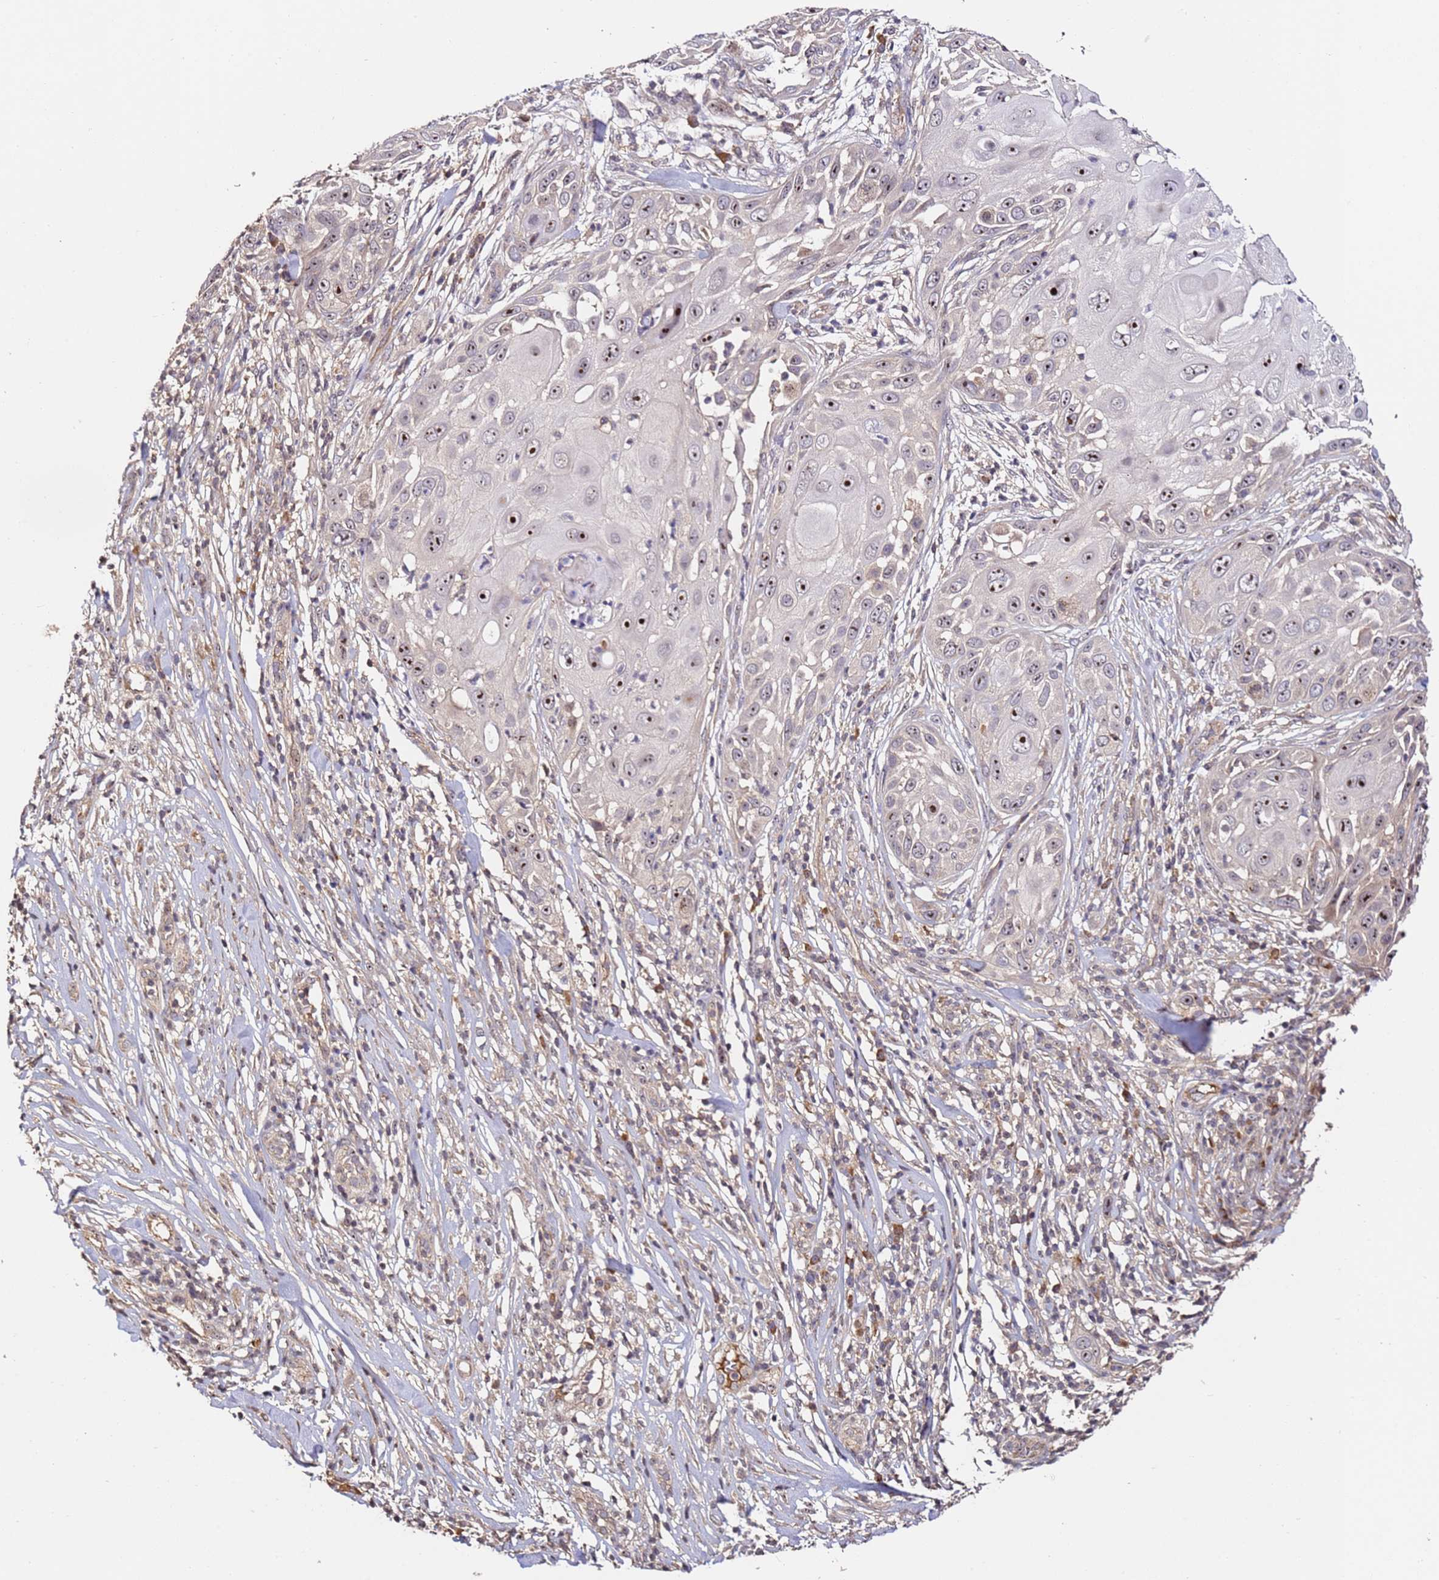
{"staining": {"intensity": "moderate", "quantity": "25%-75%", "location": "nuclear"}, "tissue": "skin cancer", "cell_type": "Tumor cells", "image_type": "cancer", "snomed": [{"axis": "morphology", "description": "Squamous cell carcinoma, NOS"}, {"axis": "topography", "description": "Skin"}], "caption": "Human squamous cell carcinoma (skin) stained with a protein marker exhibits moderate staining in tumor cells.", "gene": "DDX27", "patient": {"sex": "female", "age": 44}}